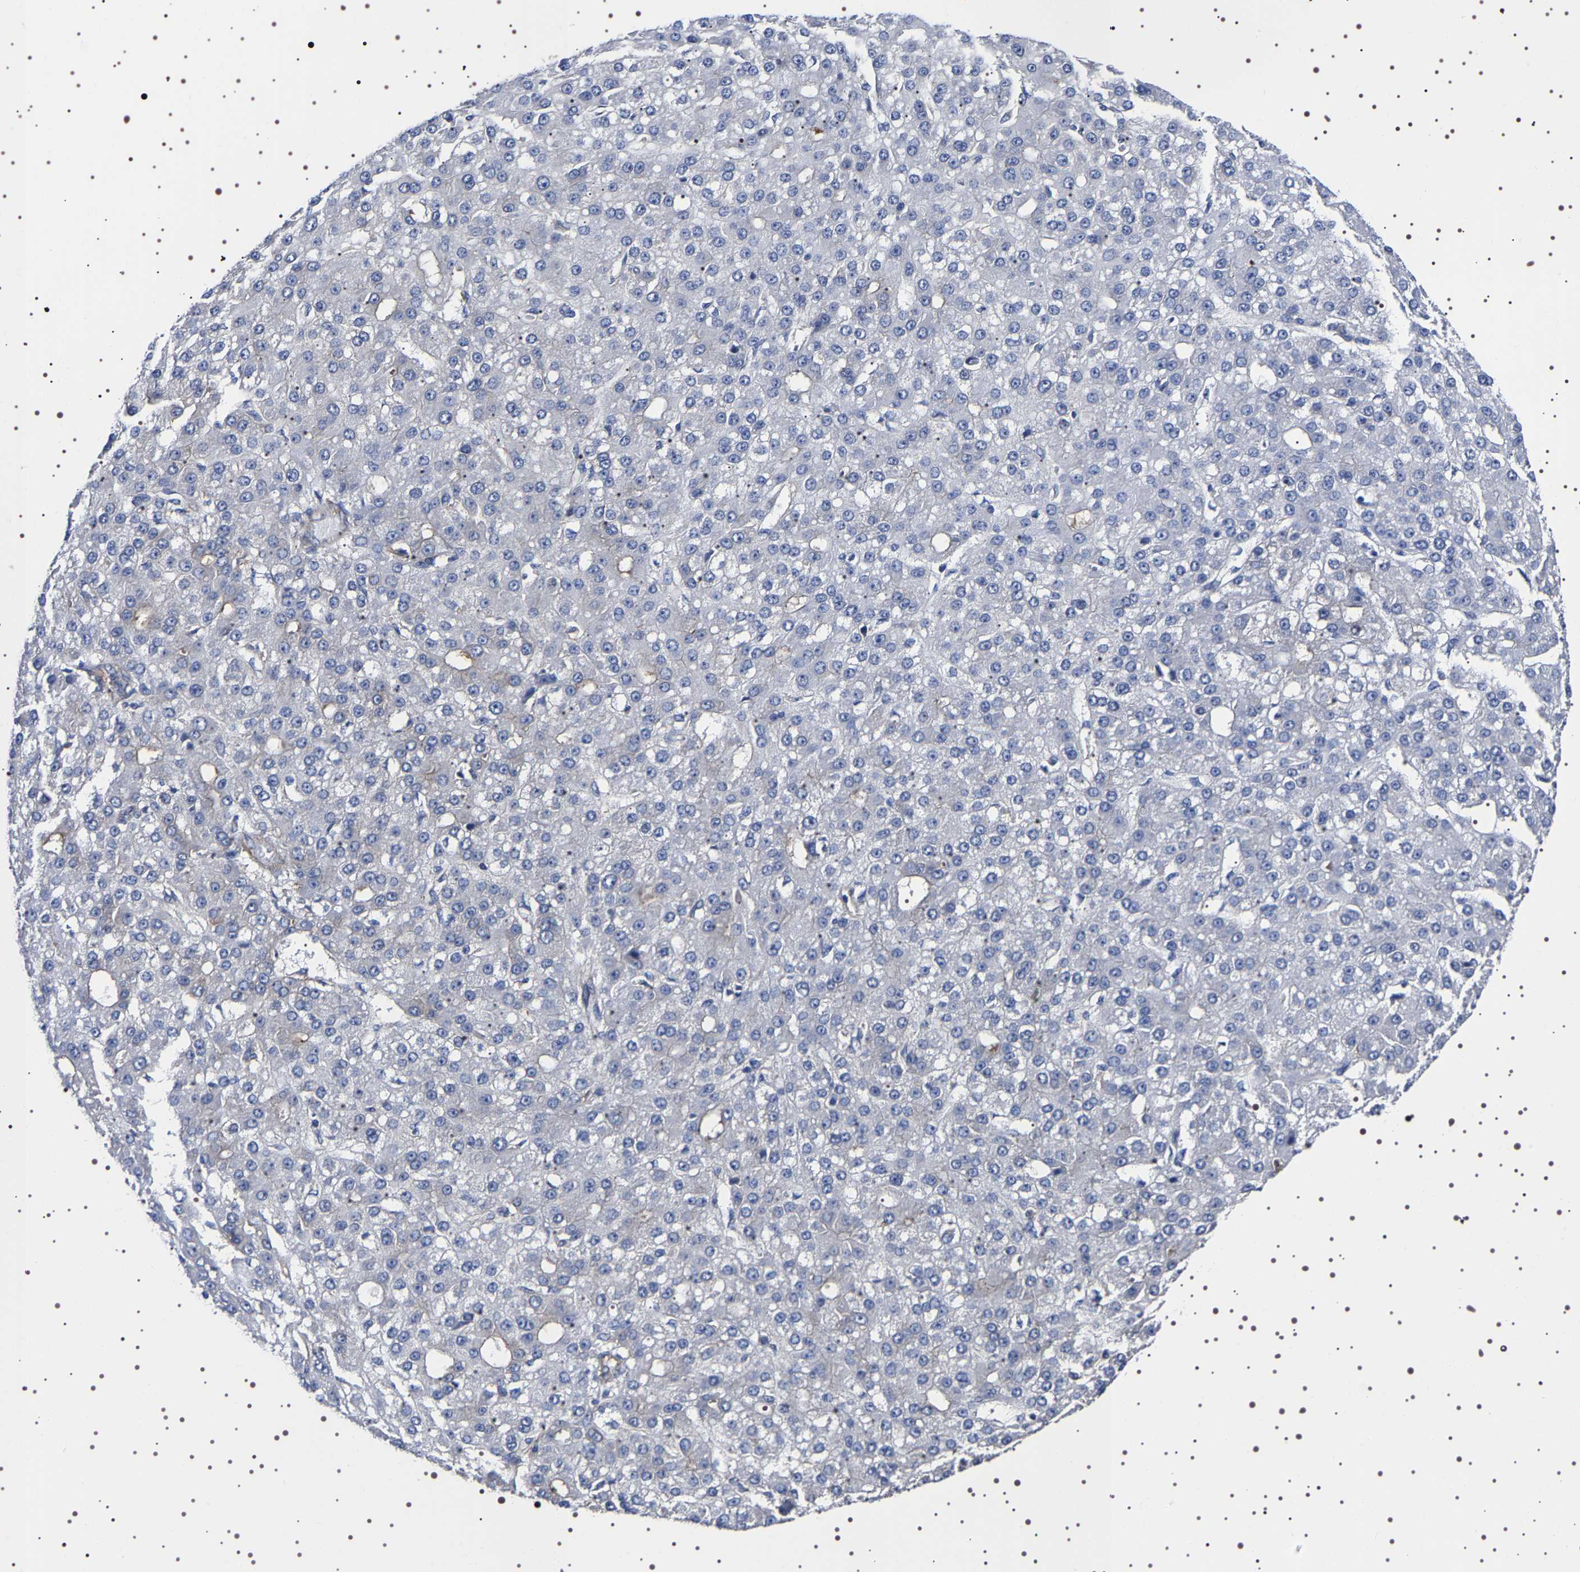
{"staining": {"intensity": "negative", "quantity": "none", "location": "none"}, "tissue": "liver cancer", "cell_type": "Tumor cells", "image_type": "cancer", "snomed": [{"axis": "morphology", "description": "Carcinoma, Hepatocellular, NOS"}, {"axis": "topography", "description": "Liver"}], "caption": "Human hepatocellular carcinoma (liver) stained for a protein using immunohistochemistry (IHC) shows no staining in tumor cells.", "gene": "DARS1", "patient": {"sex": "male", "age": 67}}